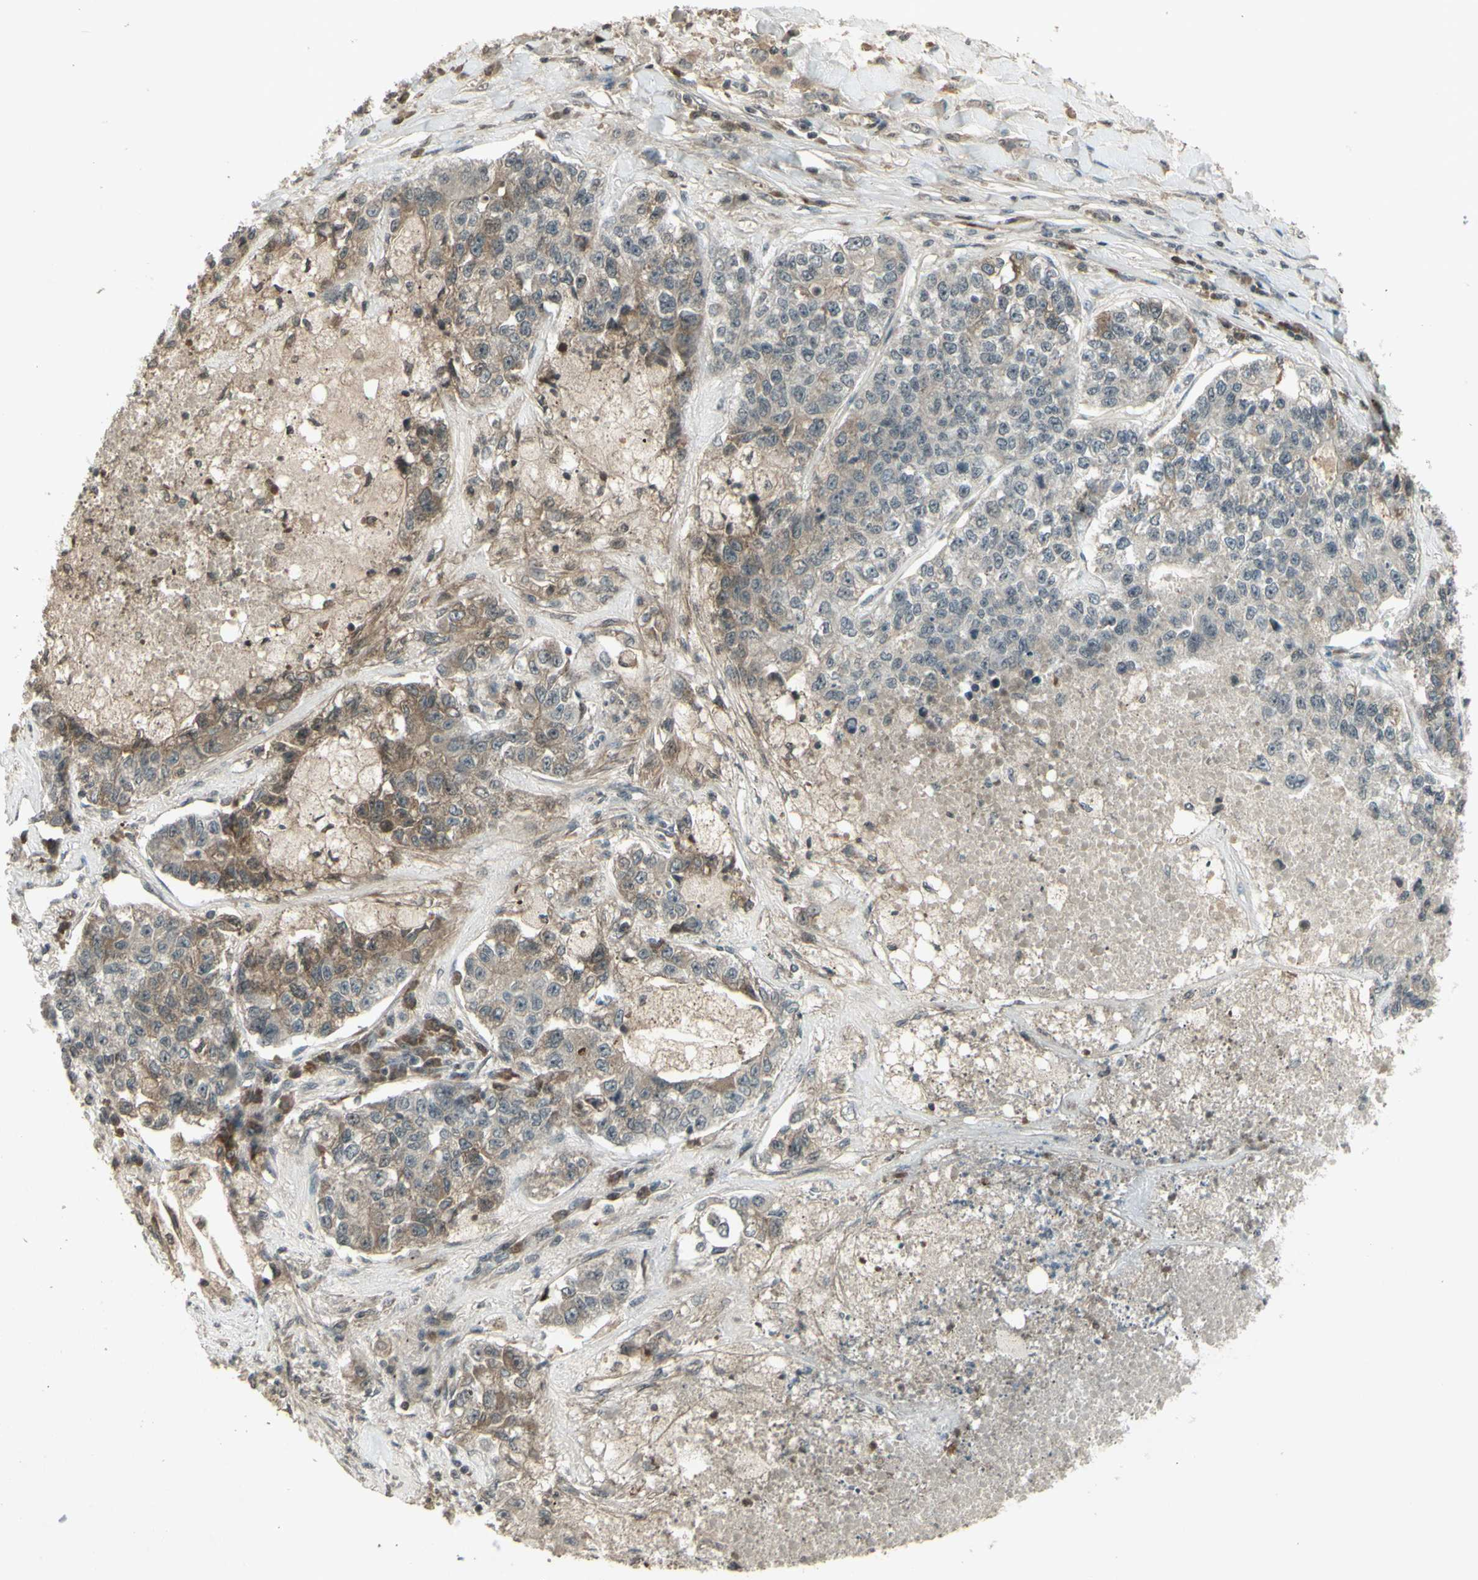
{"staining": {"intensity": "weak", "quantity": "25%-75%", "location": "cytoplasmic/membranous"}, "tissue": "lung cancer", "cell_type": "Tumor cells", "image_type": "cancer", "snomed": [{"axis": "morphology", "description": "Adenocarcinoma, NOS"}, {"axis": "topography", "description": "Lung"}], "caption": "Brown immunohistochemical staining in lung adenocarcinoma displays weak cytoplasmic/membranous expression in approximately 25%-75% of tumor cells.", "gene": "BLNK", "patient": {"sex": "male", "age": 49}}